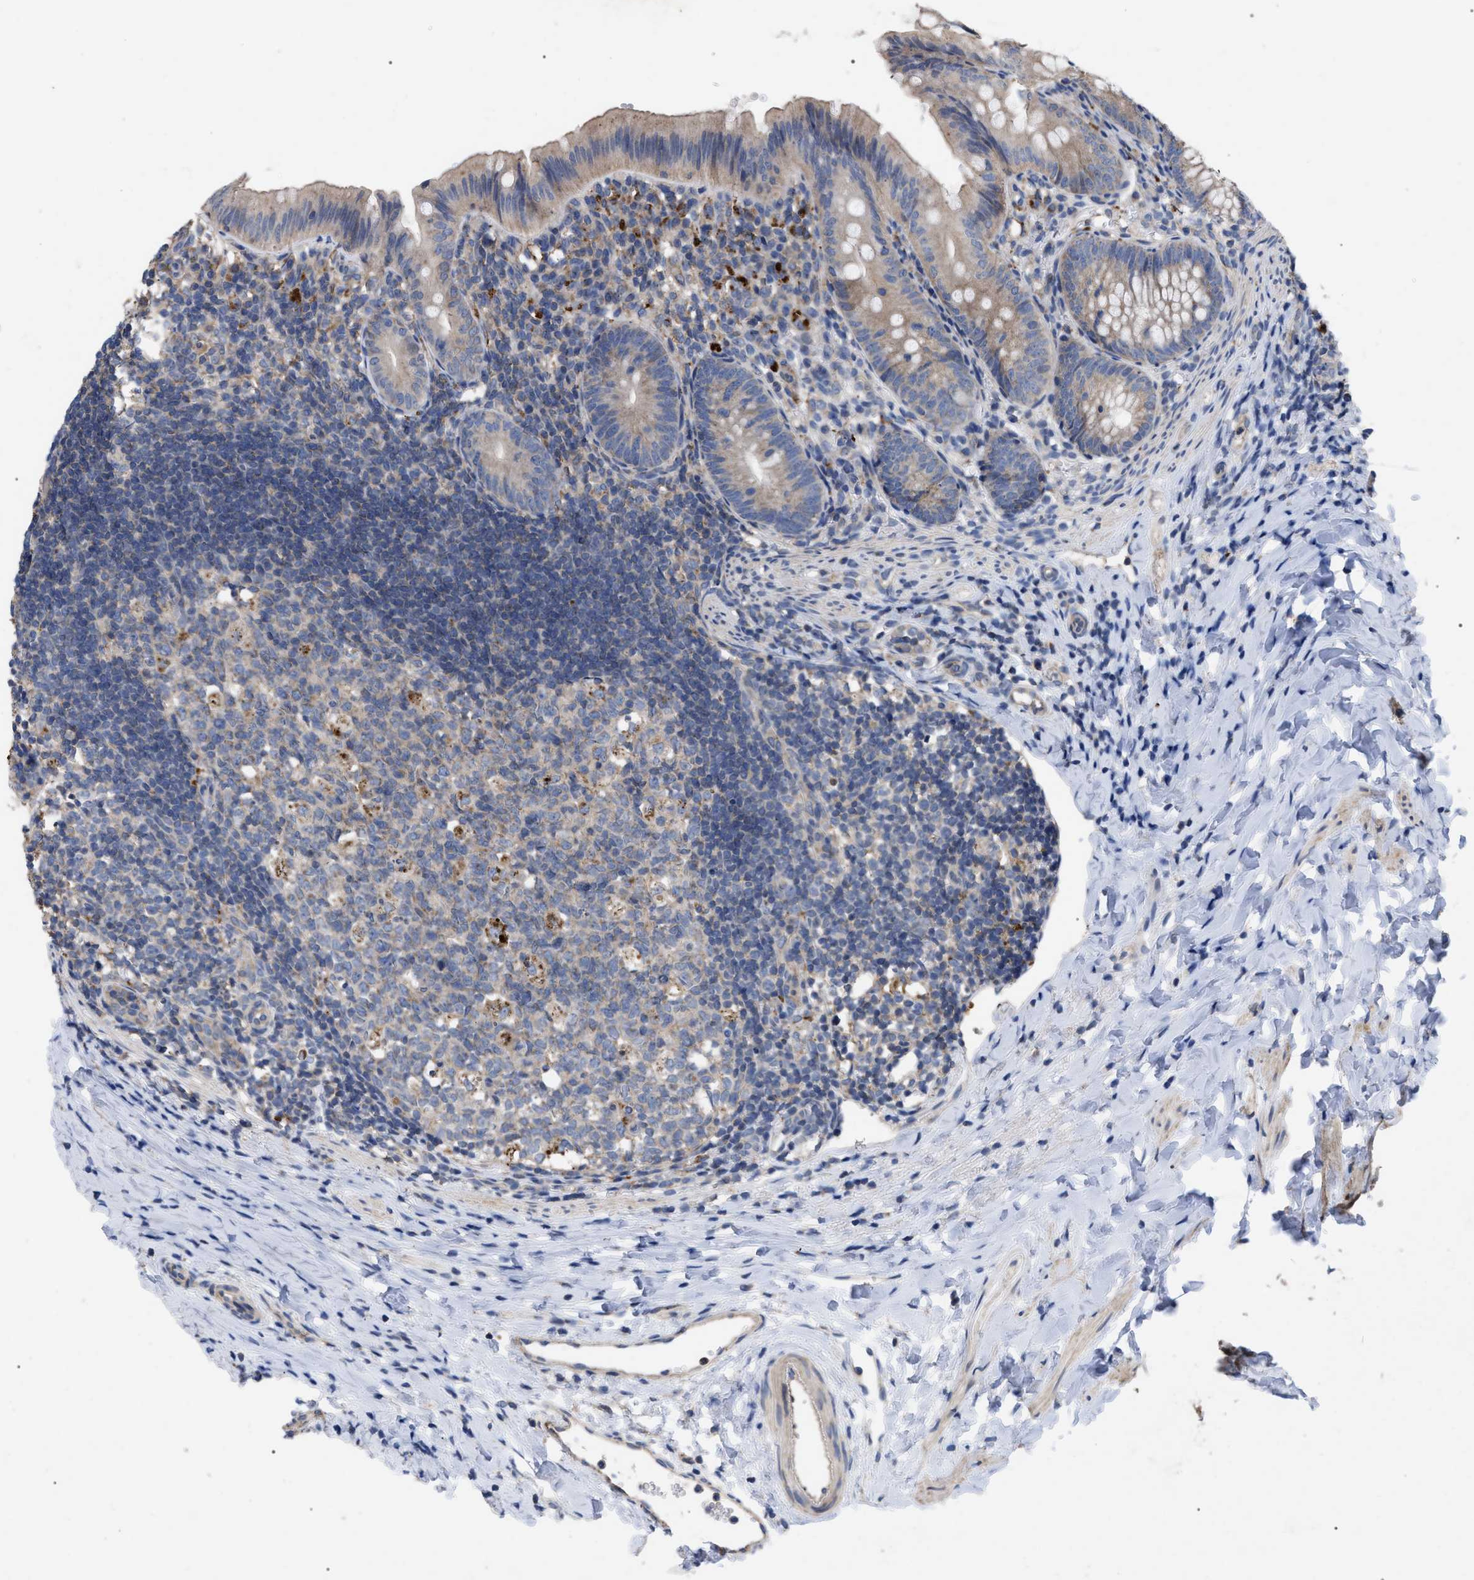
{"staining": {"intensity": "weak", "quantity": ">75%", "location": "cytoplasmic/membranous"}, "tissue": "appendix", "cell_type": "Glandular cells", "image_type": "normal", "snomed": [{"axis": "morphology", "description": "Normal tissue, NOS"}, {"axis": "topography", "description": "Appendix"}], "caption": "Human appendix stained with a brown dye demonstrates weak cytoplasmic/membranous positive positivity in about >75% of glandular cells.", "gene": "FAM171A2", "patient": {"sex": "male", "age": 1}}